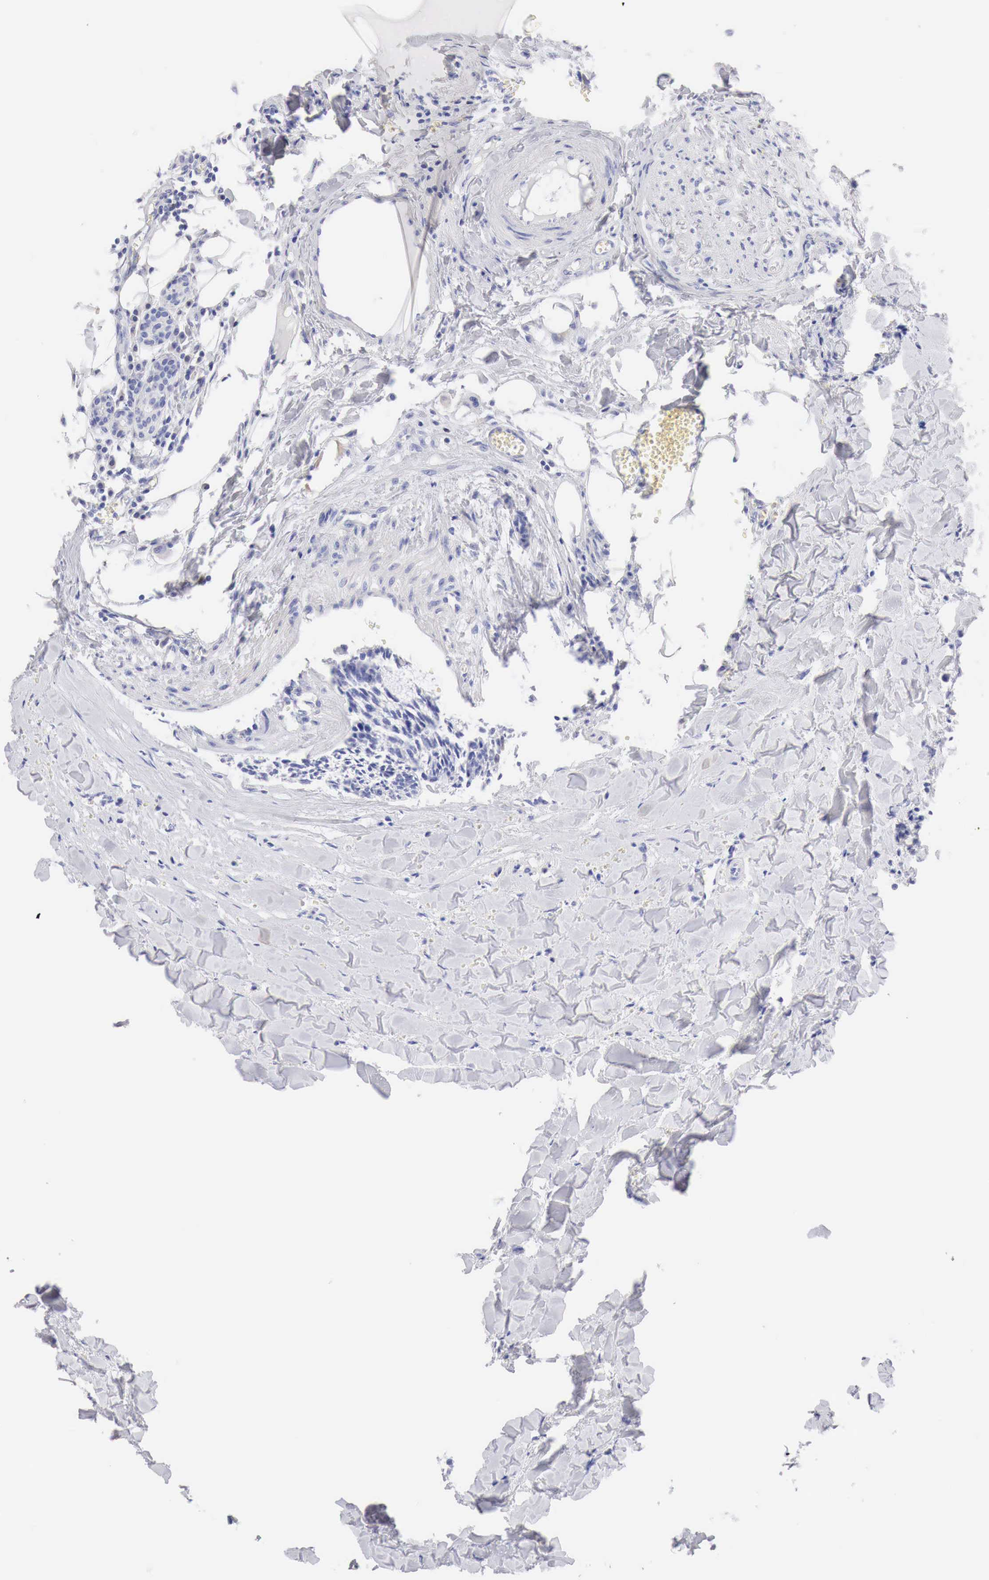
{"staining": {"intensity": "negative", "quantity": "none", "location": "none"}, "tissue": "head and neck cancer", "cell_type": "Tumor cells", "image_type": "cancer", "snomed": [{"axis": "morphology", "description": "Squamous cell carcinoma, NOS"}, {"axis": "topography", "description": "Salivary gland"}, {"axis": "topography", "description": "Head-Neck"}], "caption": "High magnification brightfield microscopy of head and neck squamous cell carcinoma stained with DAB (3,3'-diaminobenzidine) (brown) and counterstained with hematoxylin (blue): tumor cells show no significant expression.", "gene": "CDKN2A", "patient": {"sex": "male", "age": 70}}